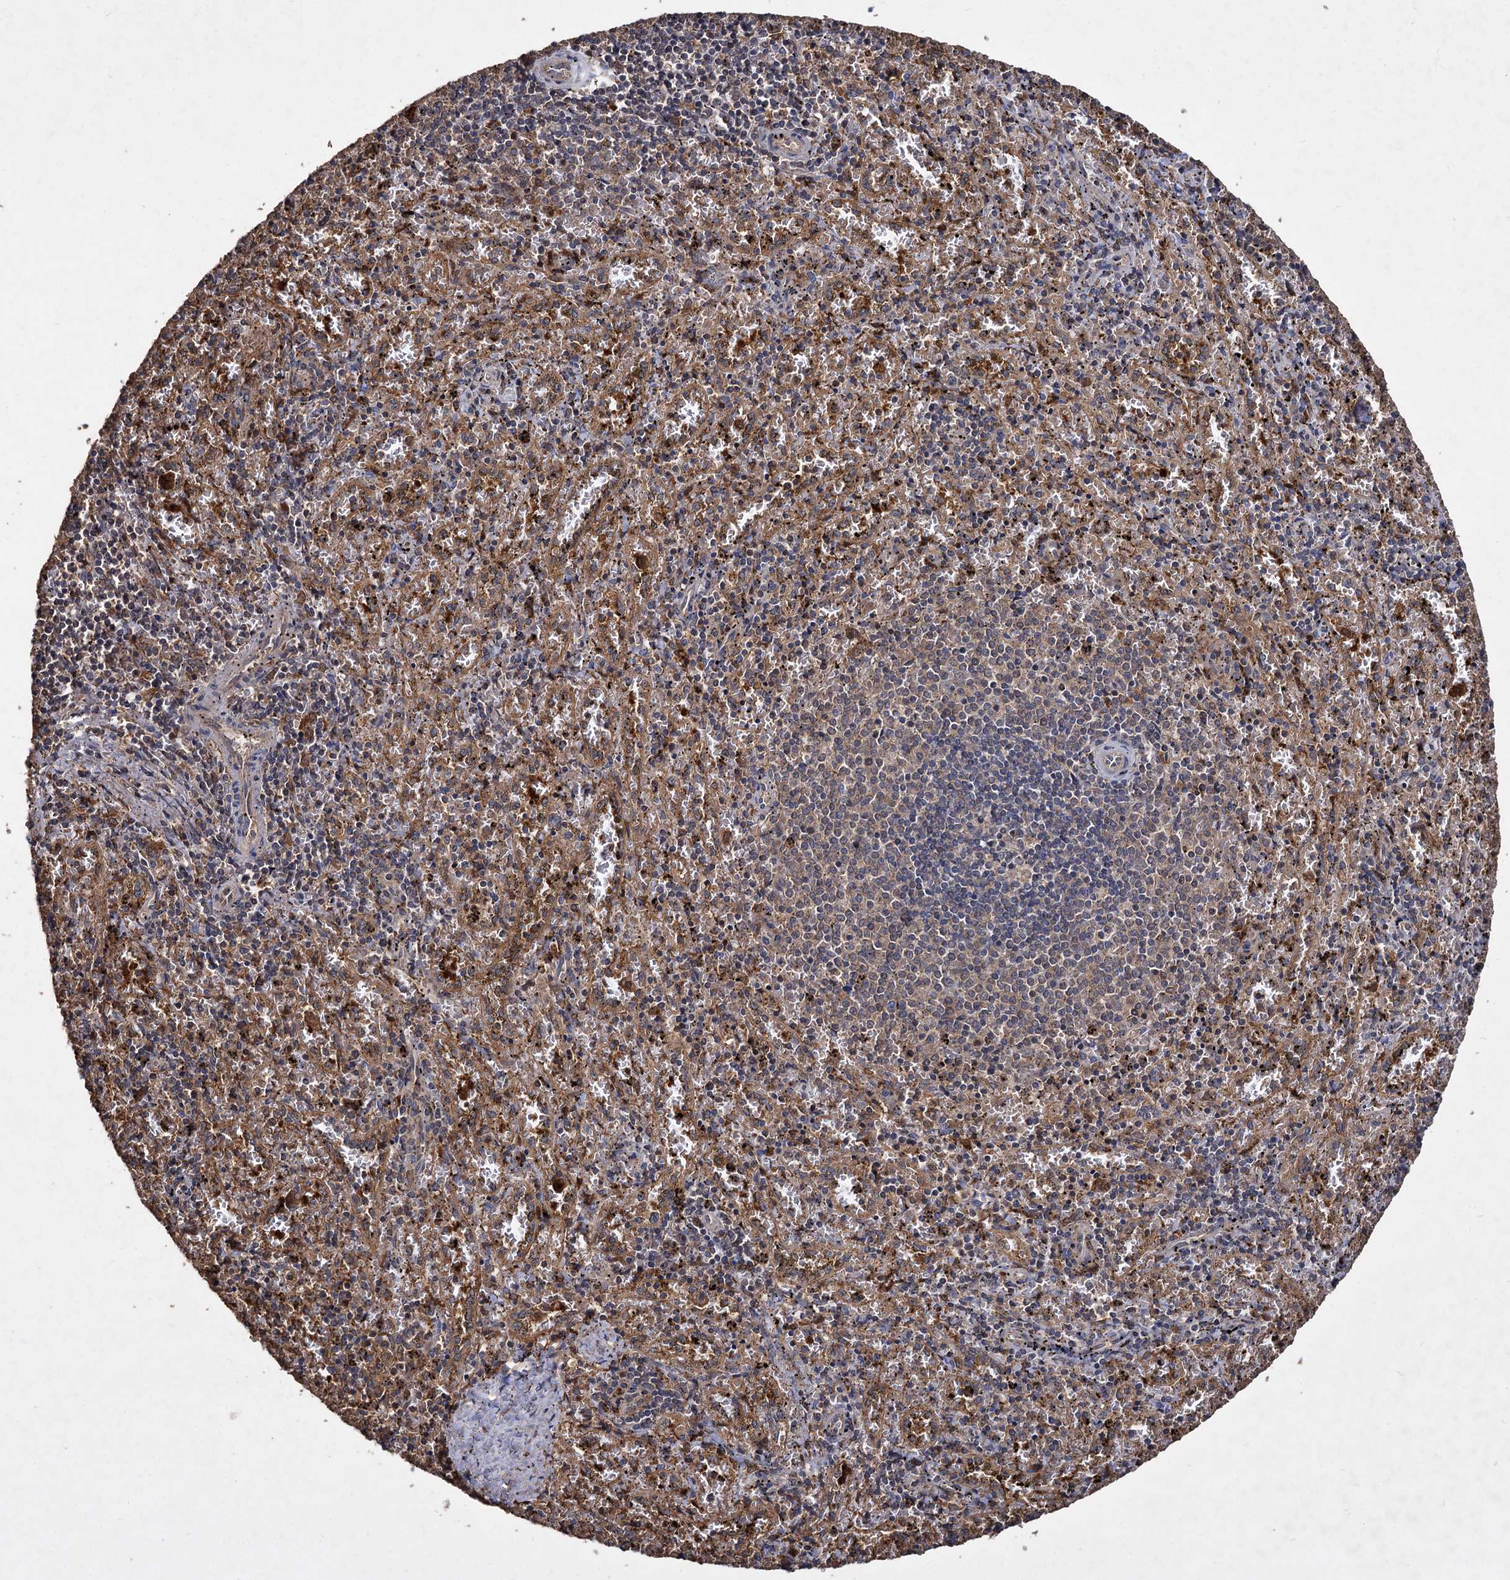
{"staining": {"intensity": "moderate", "quantity": "25%-75%", "location": "cytoplasmic/membranous"}, "tissue": "spleen", "cell_type": "Cells in red pulp", "image_type": "normal", "snomed": [{"axis": "morphology", "description": "Normal tissue, NOS"}, {"axis": "topography", "description": "Spleen"}], "caption": "The immunohistochemical stain labels moderate cytoplasmic/membranous expression in cells in red pulp of unremarkable spleen.", "gene": "GCLC", "patient": {"sex": "male", "age": 11}}